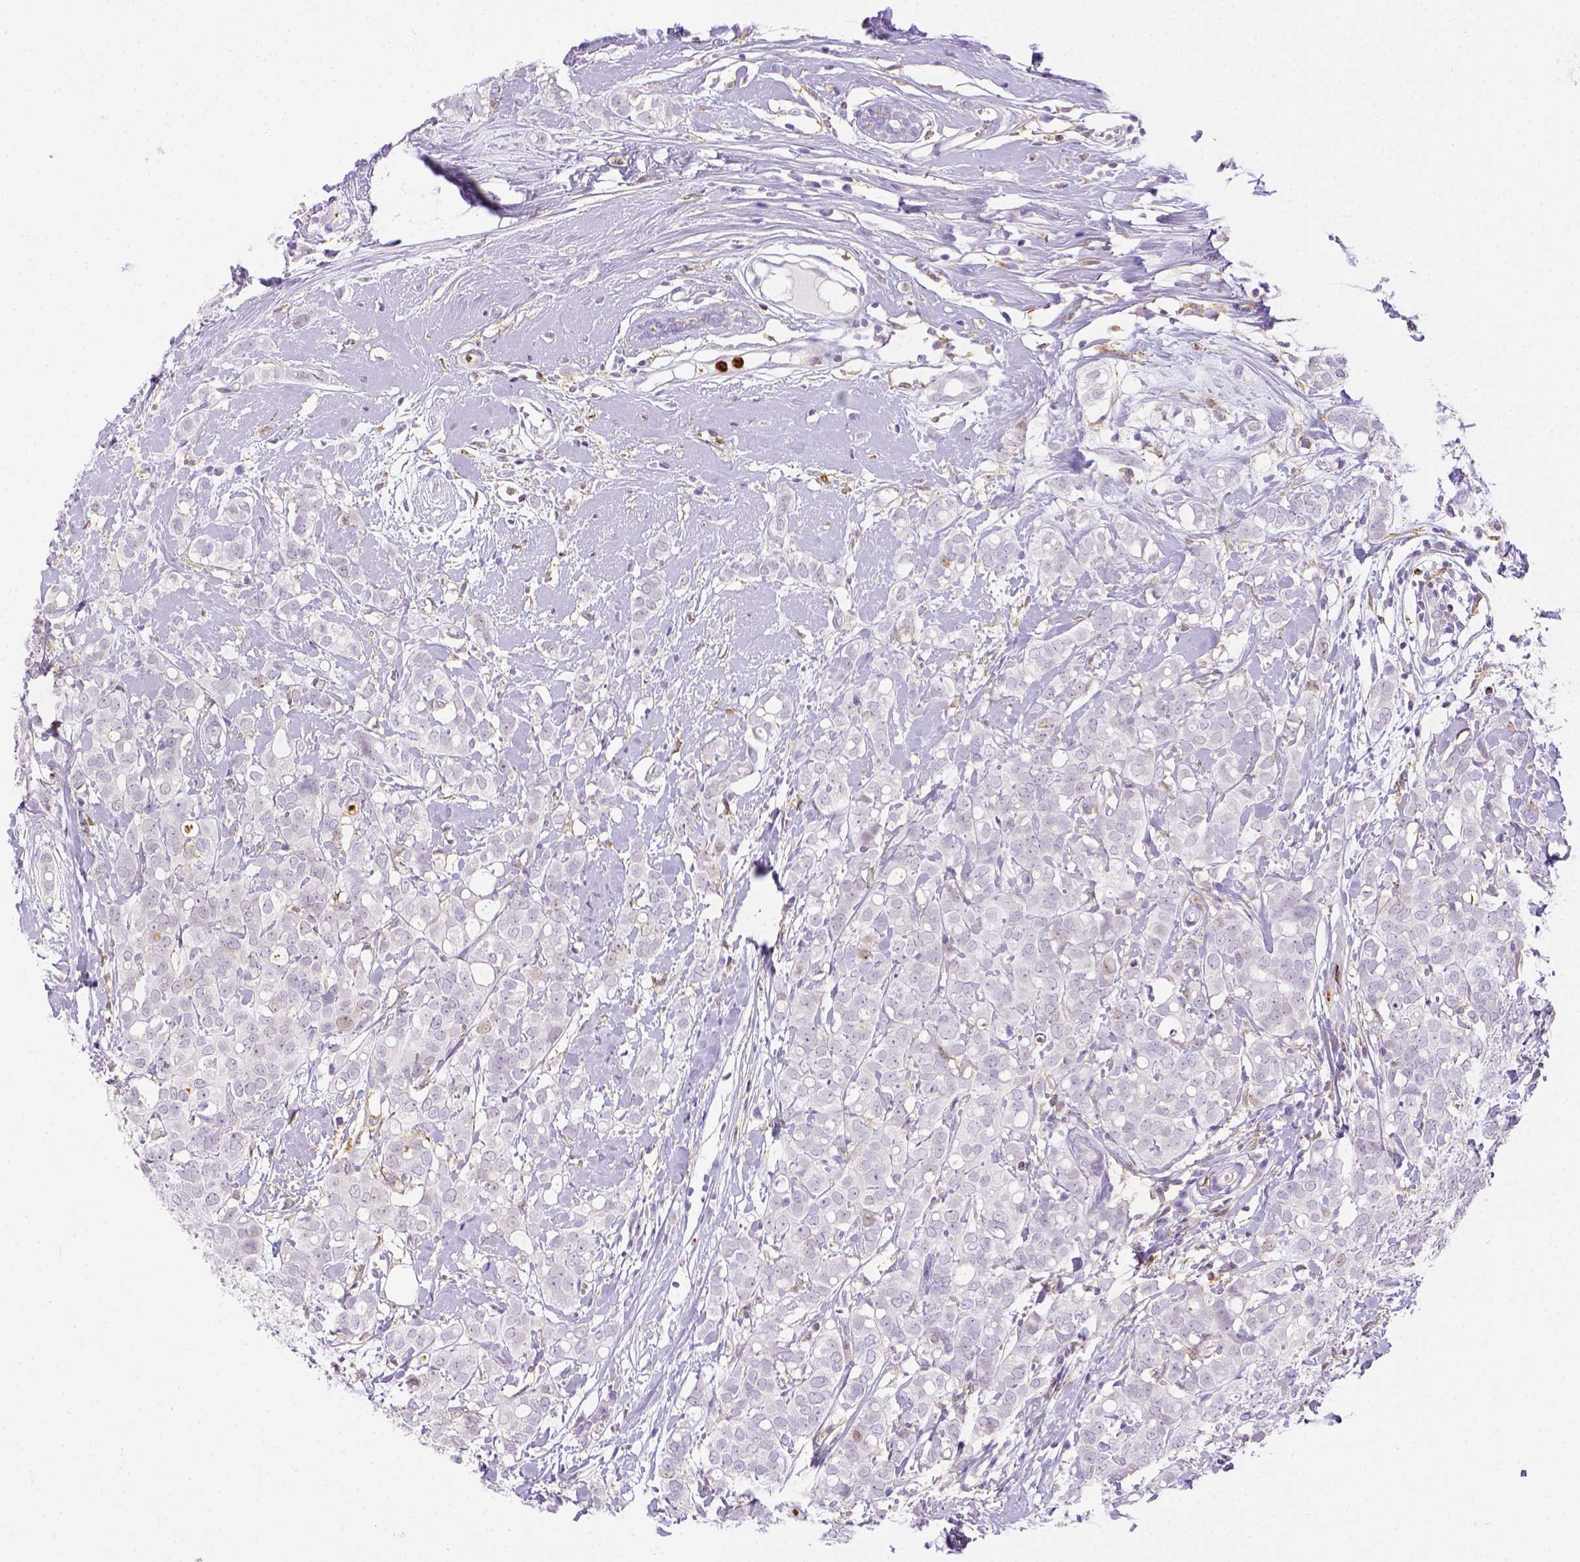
{"staining": {"intensity": "negative", "quantity": "none", "location": "none"}, "tissue": "breast cancer", "cell_type": "Tumor cells", "image_type": "cancer", "snomed": [{"axis": "morphology", "description": "Duct carcinoma"}, {"axis": "topography", "description": "Breast"}], "caption": "An IHC histopathology image of infiltrating ductal carcinoma (breast) is shown. There is no staining in tumor cells of infiltrating ductal carcinoma (breast).", "gene": "ITGAM", "patient": {"sex": "female", "age": 40}}